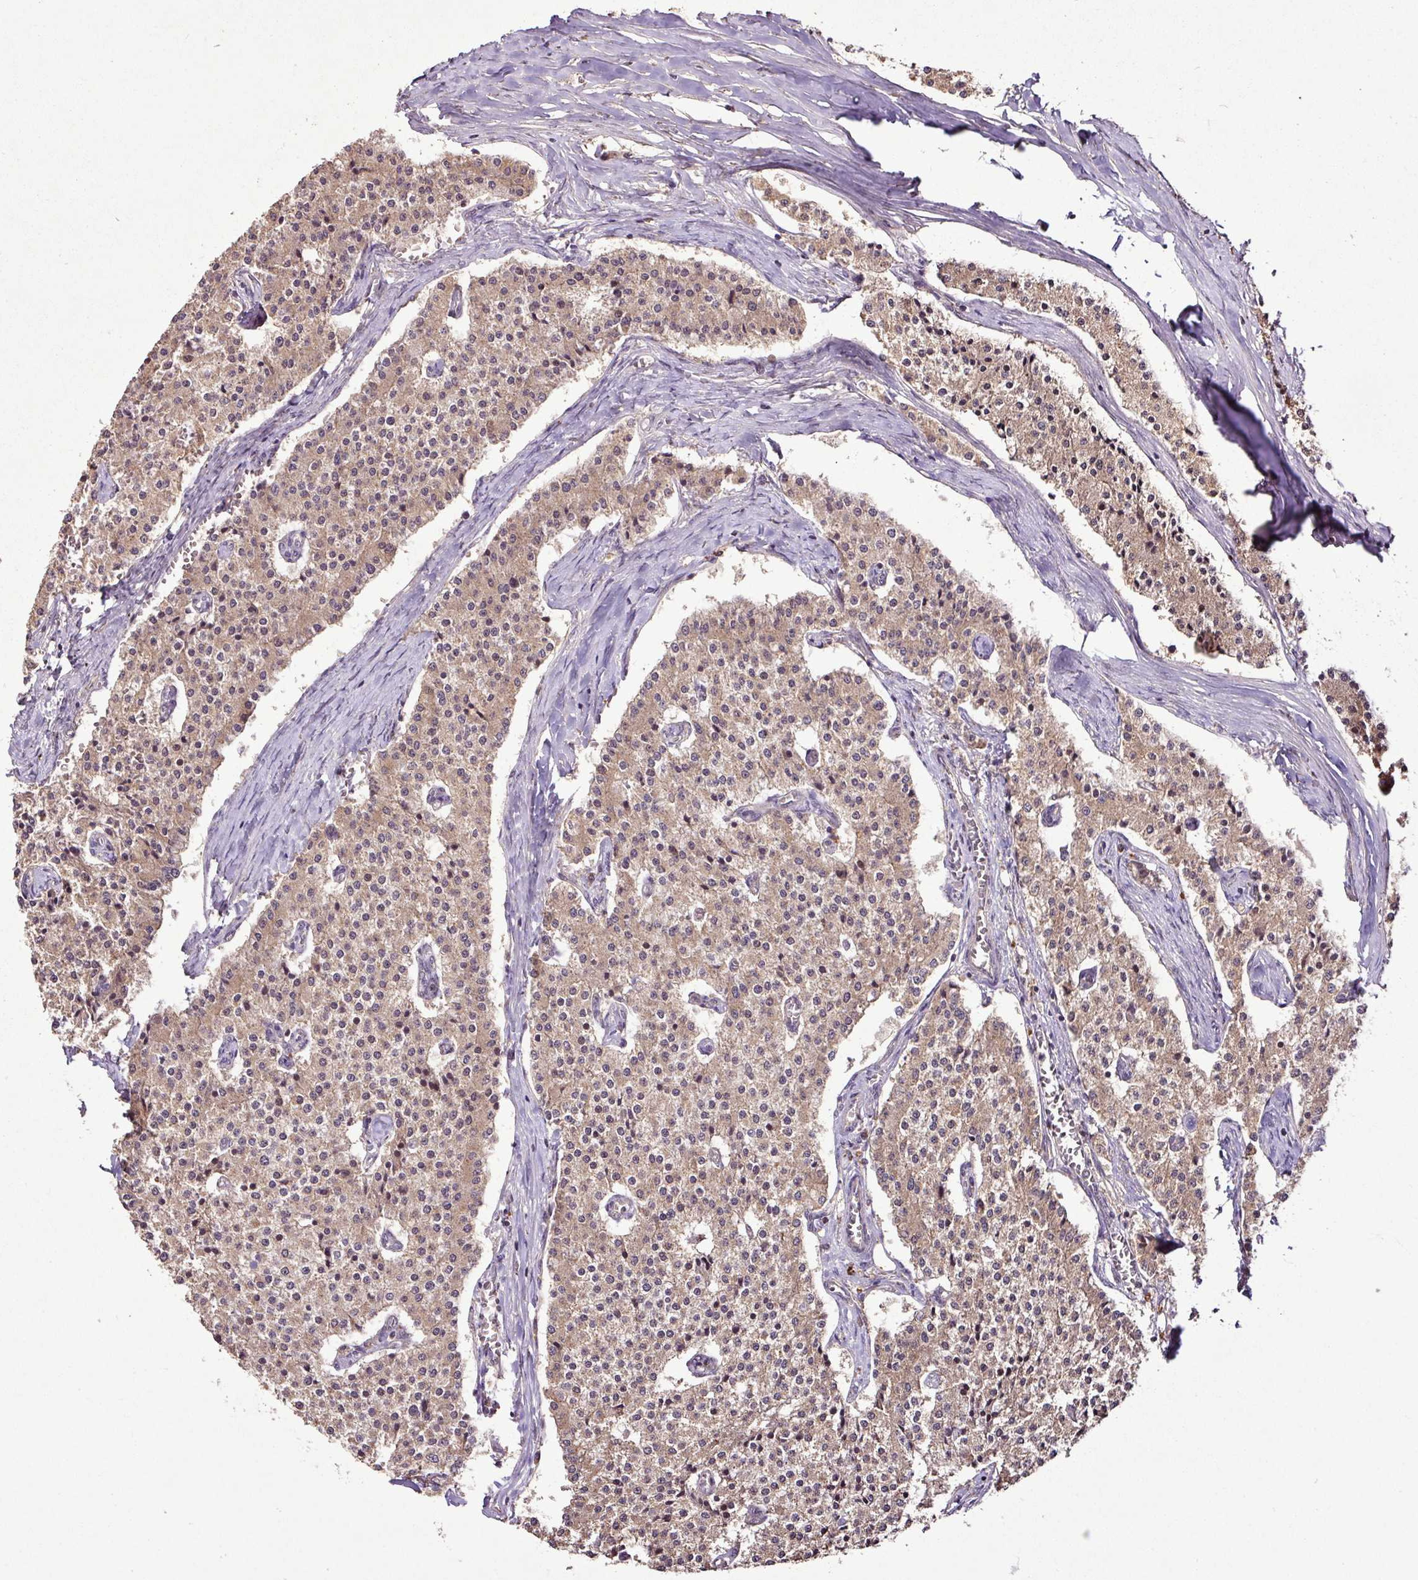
{"staining": {"intensity": "moderate", "quantity": ">75%", "location": "cytoplasmic/membranous,nuclear"}, "tissue": "carcinoid", "cell_type": "Tumor cells", "image_type": "cancer", "snomed": [{"axis": "morphology", "description": "Carcinoid, malignant, NOS"}, {"axis": "topography", "description": "Colon"}], "caption": "Protein staining displays moderate cytoplasmic/membranous and nuclear expression in about >75% of tumor cells in carcinoid.", "gene": "FAIM", "patient": {"sex": "female", "age": 52}}